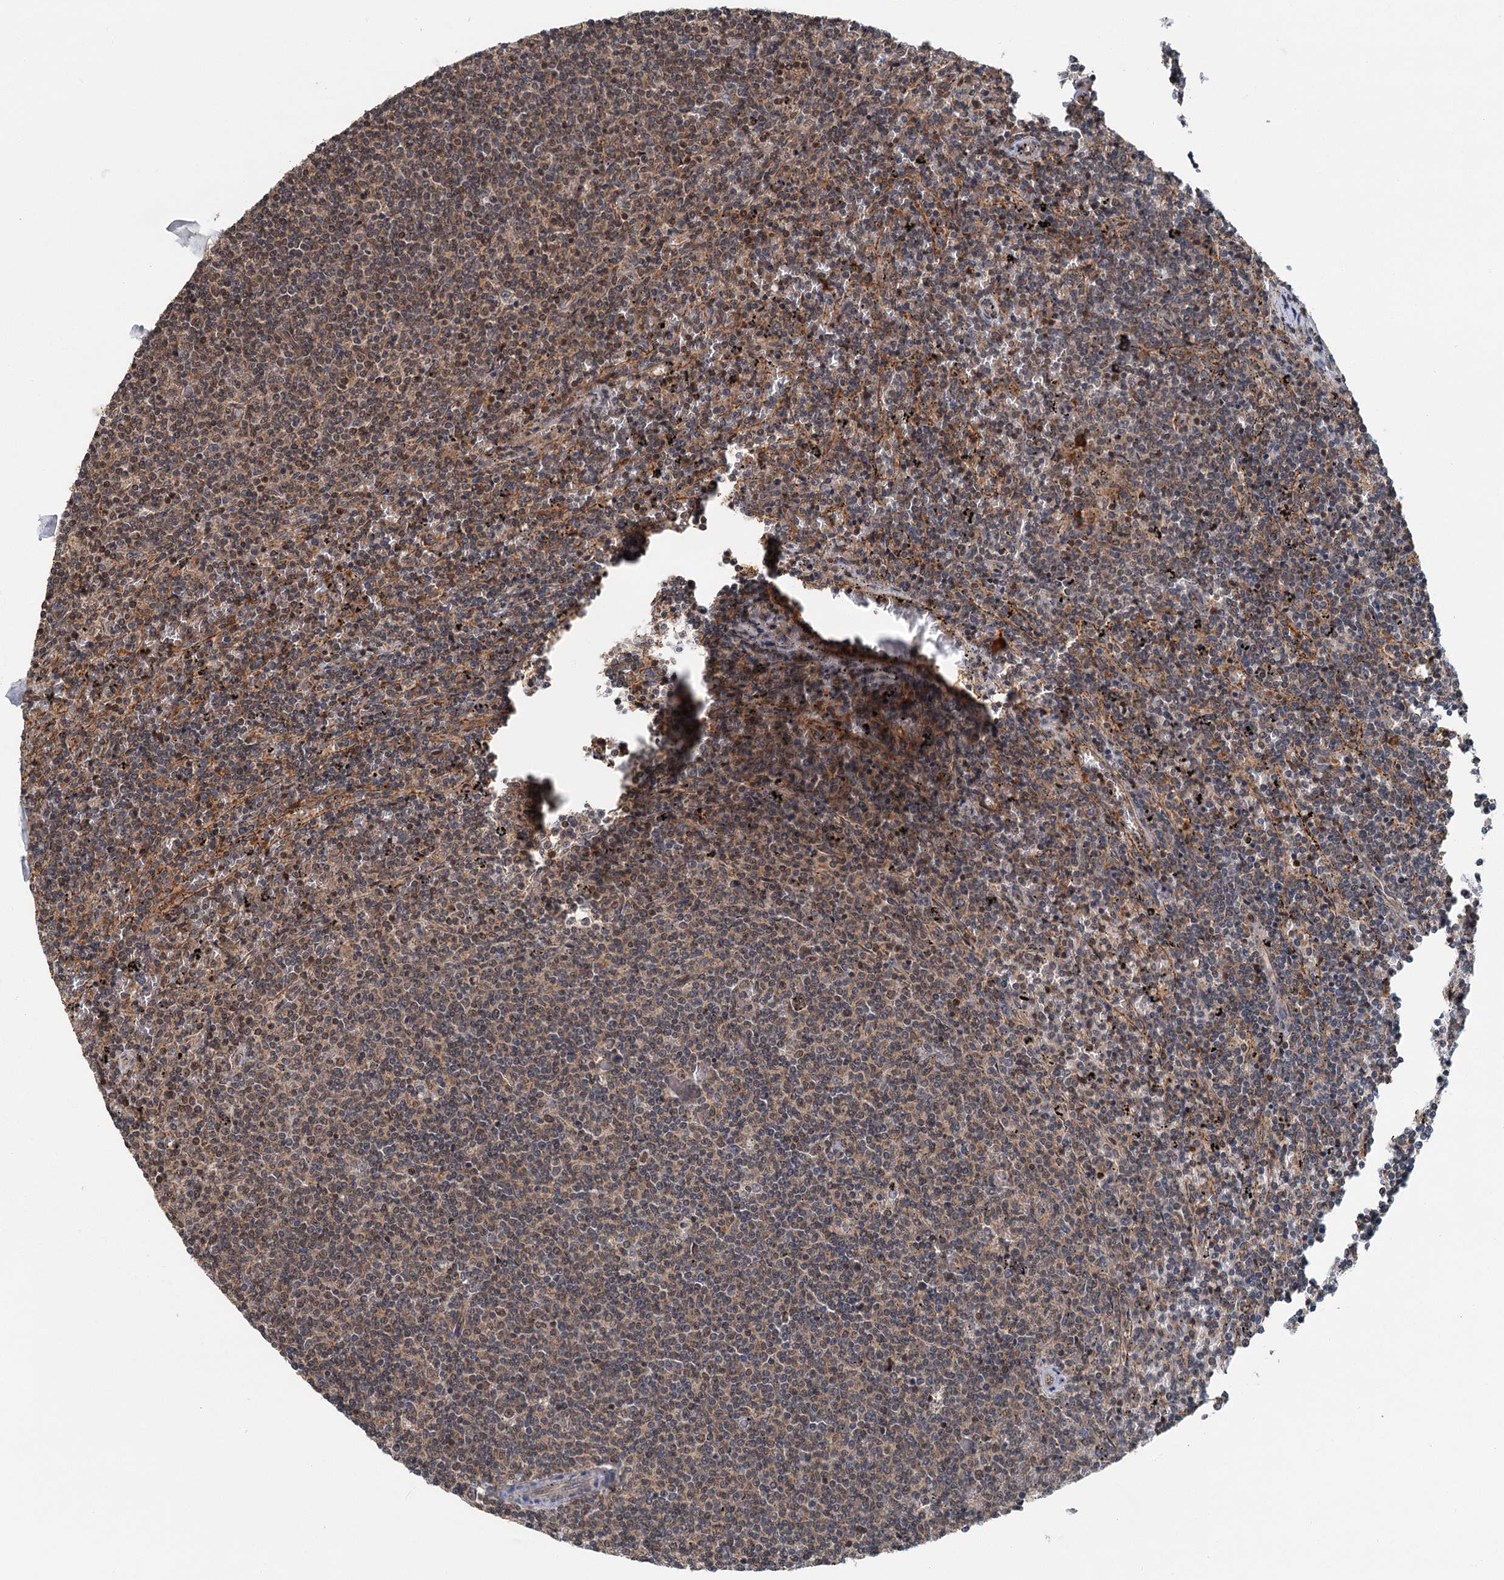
{"staining": {"intensity": "moderate", "quantity": "25%-75%", "location": "nuclear"}, "tissue": "lymphoma", "cell_type": "Tumor cells", "image_type": "cancer", "snomed": [{"axis": "morphology", "description": "Malignant lymphoma, non-Hodgkin's type, Low grade"}, {"axis": "topography", "description": "Spleen"}], "caption": "Lymphoma stained for a protein demonstrates moderate nuclear positivity in tumor cells.", "gene": "ZNF527", "patient": {"sex": "female", "age": 50}}